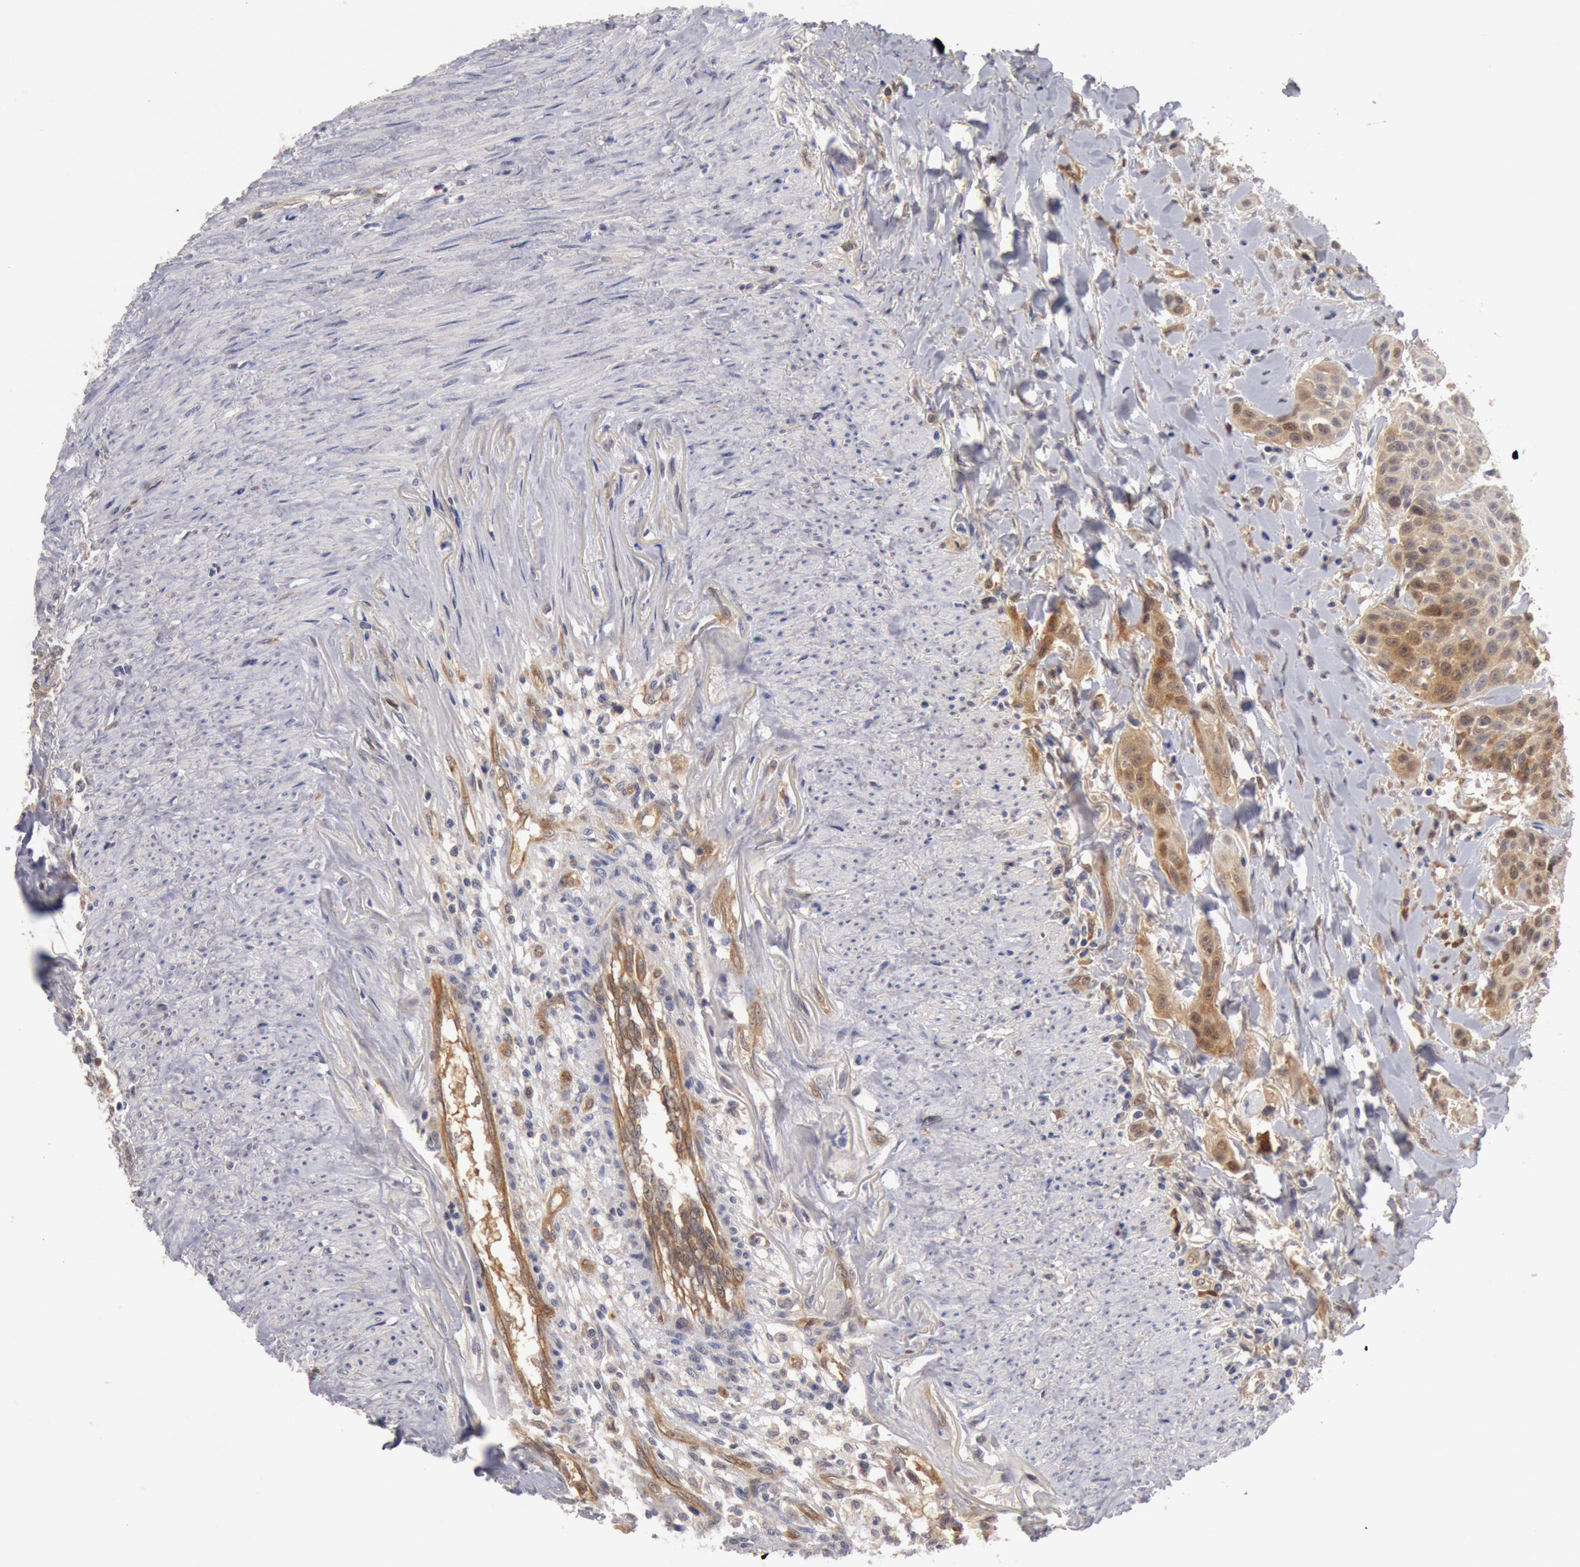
{"staining": {"intensity": "weak", "quantity": "25%-75%", "location": "cytoplasmic/membranous,nuclear"}, "tissue": "head and neck cancer", "cell_type": "Tumor cells", "image_type": "cancer", "snomed": [{"axis": "morphology", "description": "Squamous cell carcinoma, NOS"}, {"axis": "morphology", "description": "Squamous cell carcinoma, metastatic, NOS"}, {"axis": "topography", "description": "Lymph node"}, {"axis": "topography", "description": "Salivary gland"}, {"axis": "topography", "description": "Head-Neck"}], "caption": "Immunohistochemistry (IHC) image of neoplastic tissue: human head and neck metastatic squamous cell carcinoma stained using immunohistochemistry (IHC) displays low levels of weak protein expression localized specifically in the cytoplasmic/membranous and nuclear of tumor cells, appearing as a cytoplasmic/membranous and nuclear brown color.", "gene": "DNAJA1", "patient": {"sex": "female", "age": 74}}